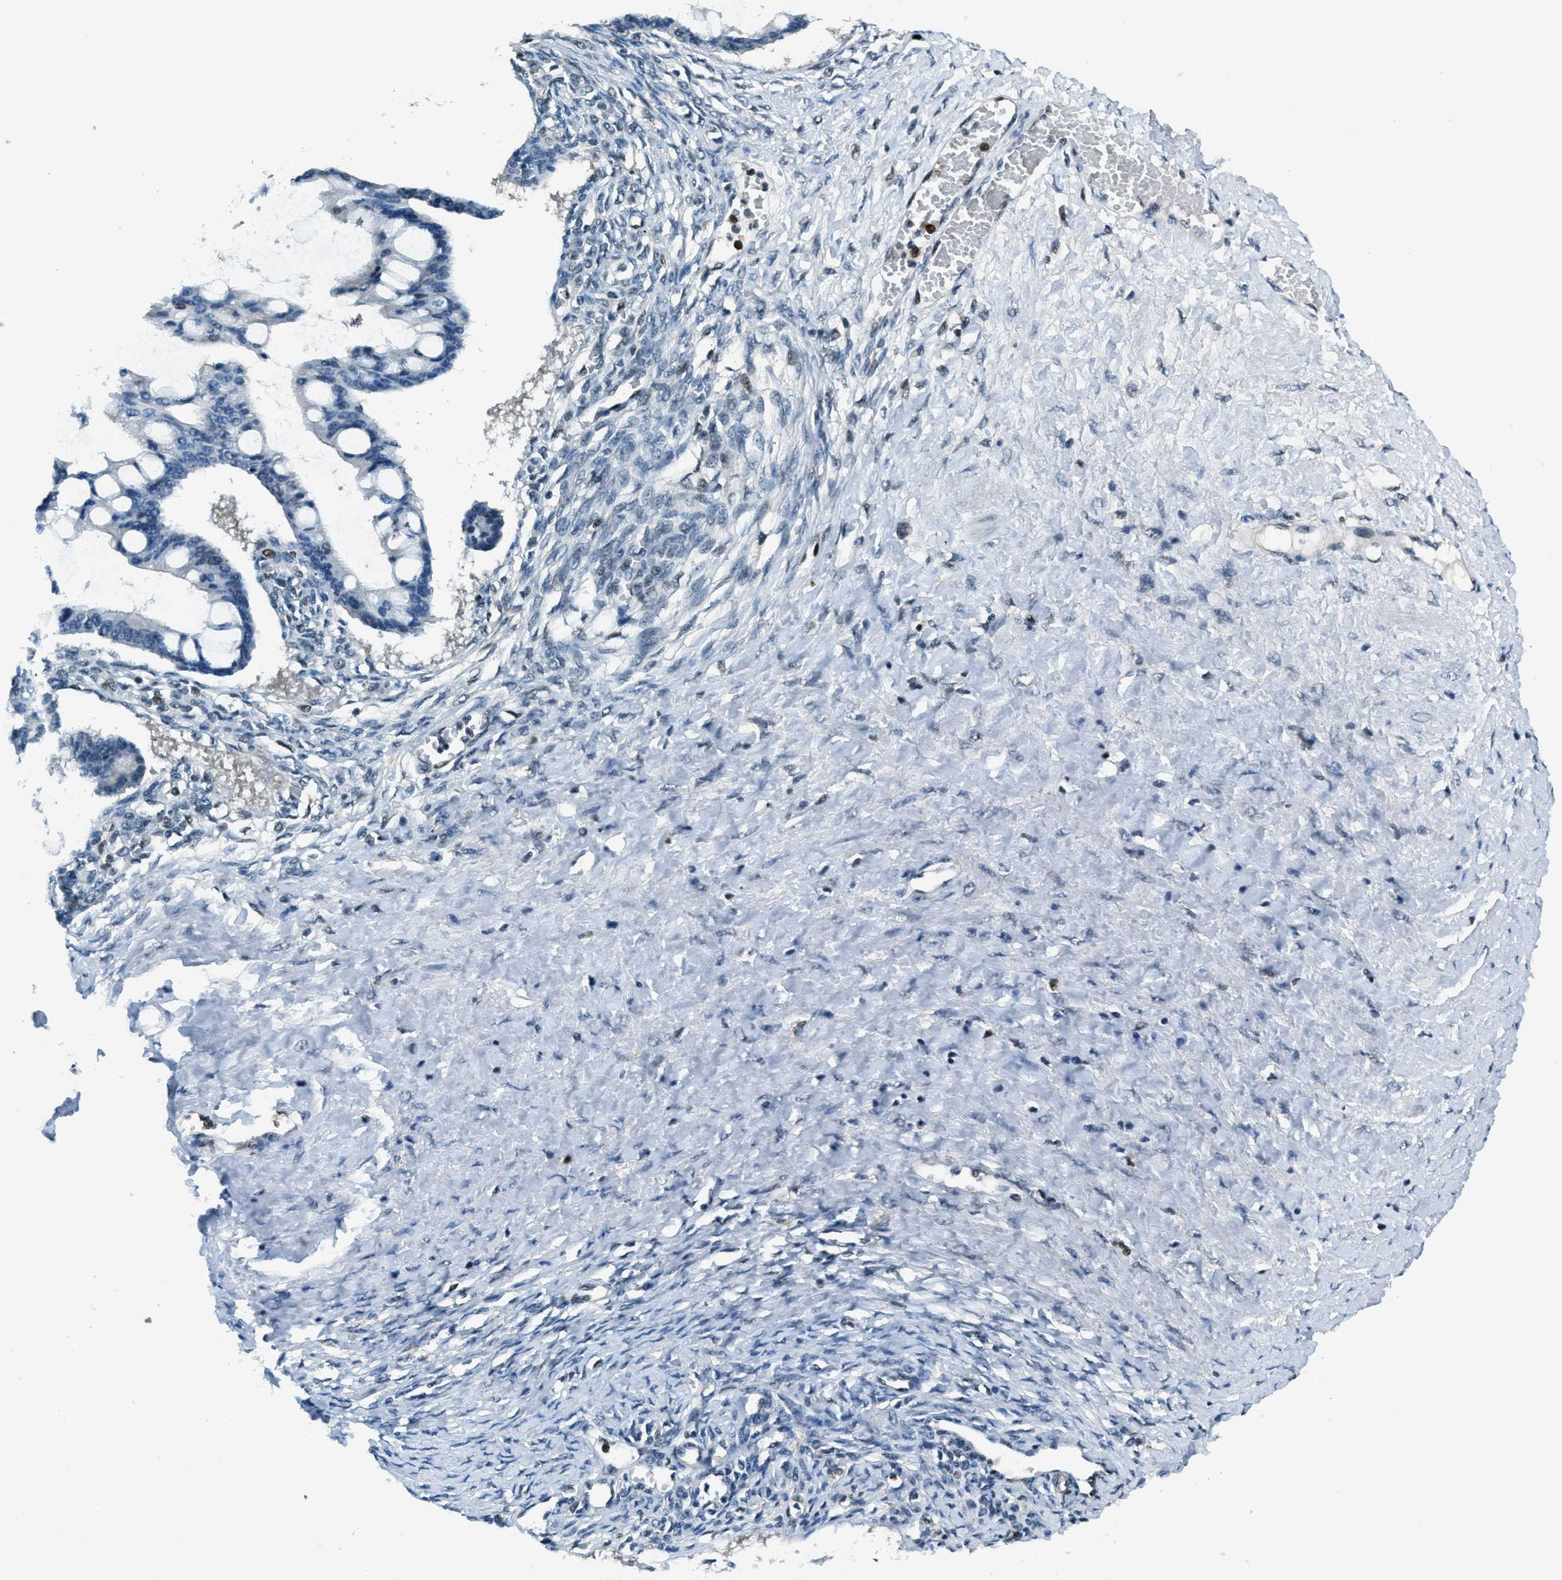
{"staining": {"intensity": "negative", "quantity": "none", "location": "none"}, "tissue": "ovarian cancer", "cell_type": "Tumor cells", "image_type": "cancer", "snomed": [{"axis": "morphology", "description": "Cystadenocarcinoma, mucinous, NOS"}, {"axis": "topography", "description": "Ovary"}], "caption": "Human ovarian mucinous cystadenocarcinoma stained for a protein using immunohistochemistry shows no positivity in tumor cells.", "gene": "OGFR", "patient": {"sex": "female", "age": 73}}